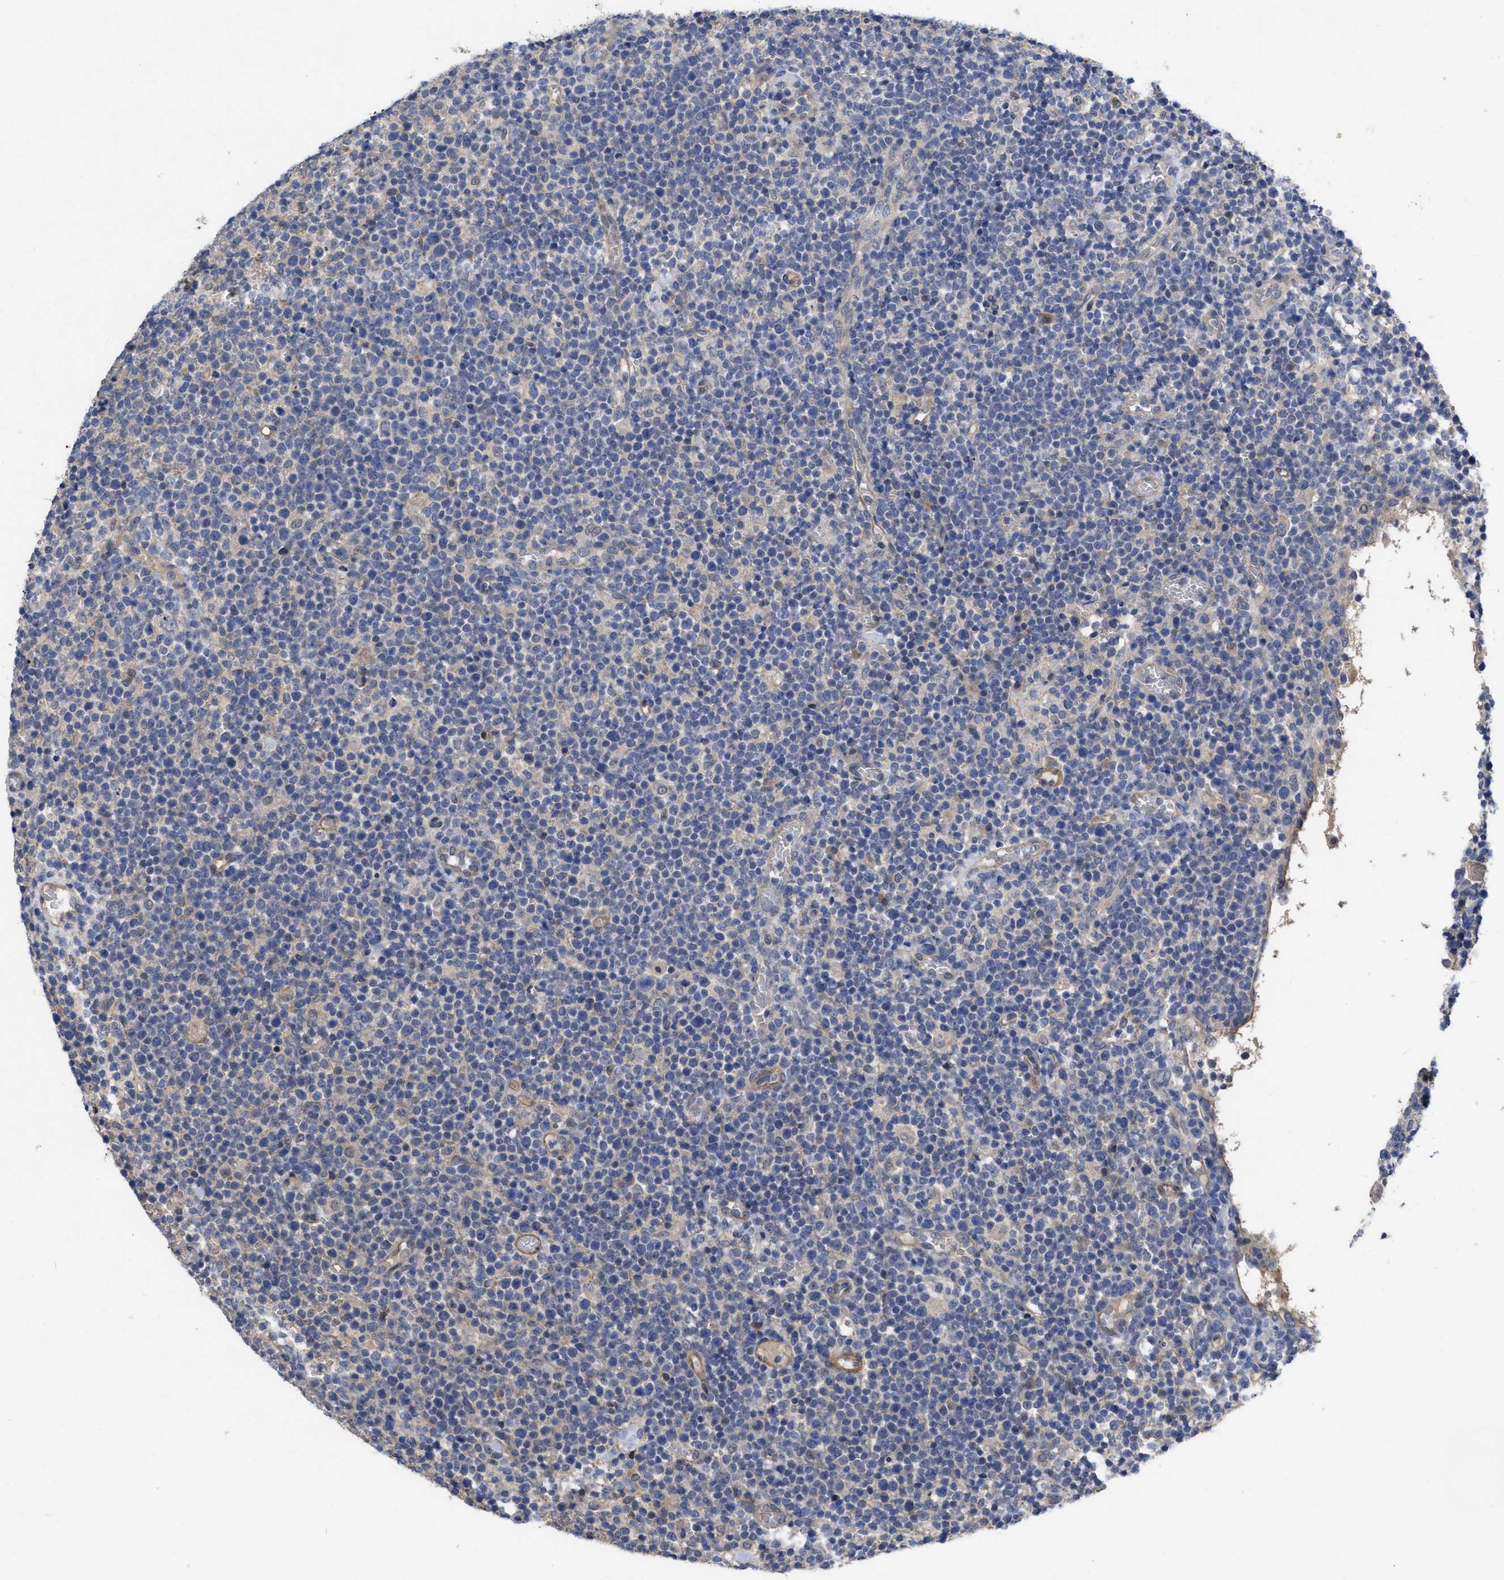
{"staining": {"intensity": "weak", "quantity": "<25%", "location": "cytoplasmic/membranous"}, "tissue": "lymphoma", "cell_type": "Tumor cells", "image_type": "cancer", "snomed": [{"axis": "morphology", "description": "Malignant lymphoma, non-Hodgkin's type, High grade"}, {"axis": "topography", "description": "Lymph node"}], "caption": "High magnification brightfield microscopy of lymphoma stained with DAB (3,3'-diaminobenzidine) (brown) and counterstained with hematoxylin (blue): tumor cells show no significant expression. The staining was performed using DAB to visualize the protein expression in brown, while the nuclei were stained in blue with hematoxylin (Magnification: 20x).", "gene": "ARHGEF26", "patient": {"sex": "male", "age": 61}}